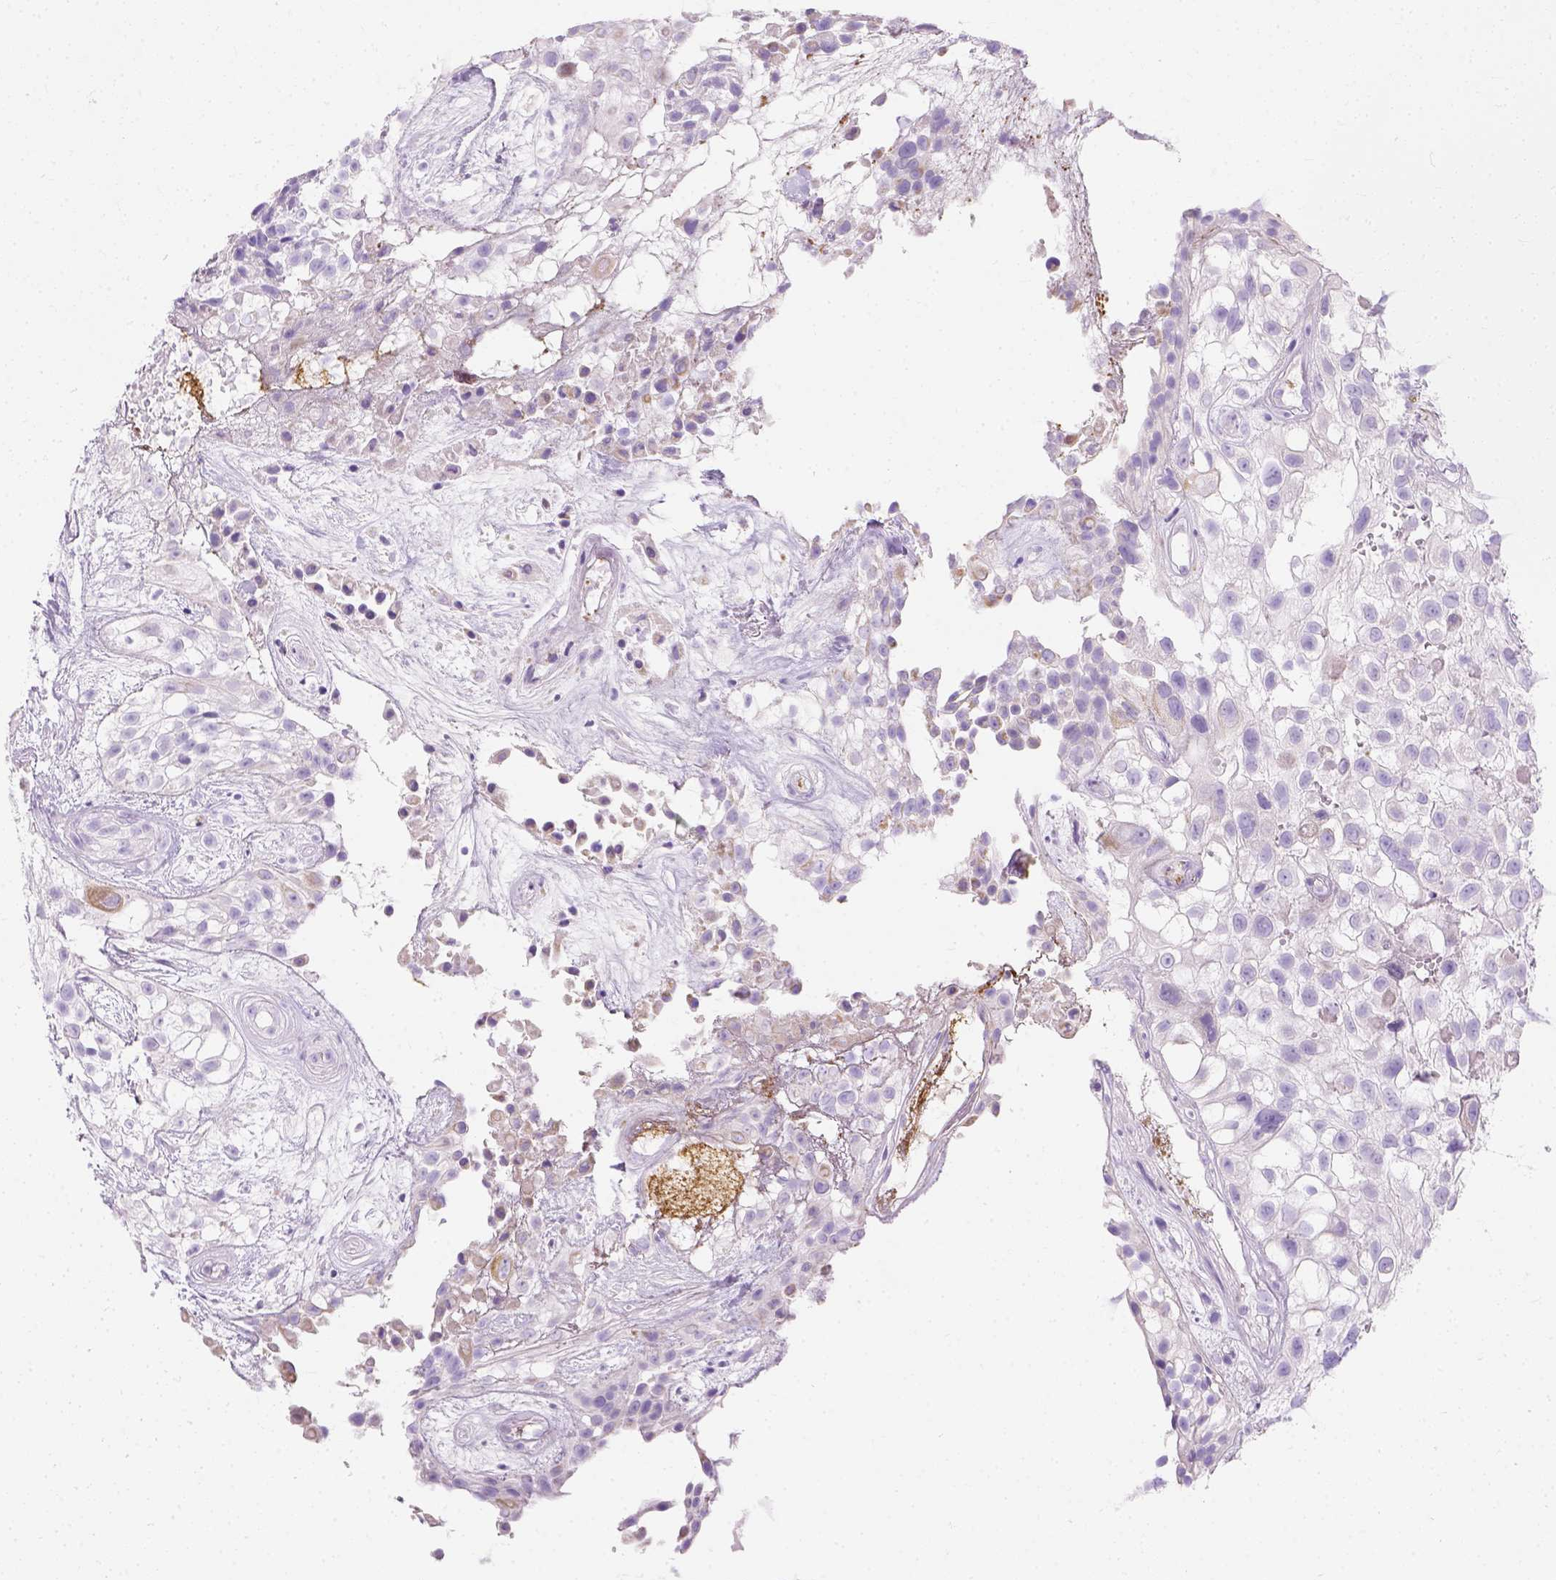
{"staining": {"intensity": "negative", "quantity": "none", "location": "none"}, "tissue": "urothelial cancer", "cell_type": "Tumor cells", "image_type": "cancer", "snomed": [{"axis": "morphology", "description": "Urothelial carcinoma, High grade"}, {"axis": "topography", "description": "Urinary bladder"}], "caption": "The IHC histopathology image has no significant staining in tumor cells of urothelial carcinoma (high-grade) tissue.", "gene": "MYH15", "patient": {"sex": "male", "age": 56}}